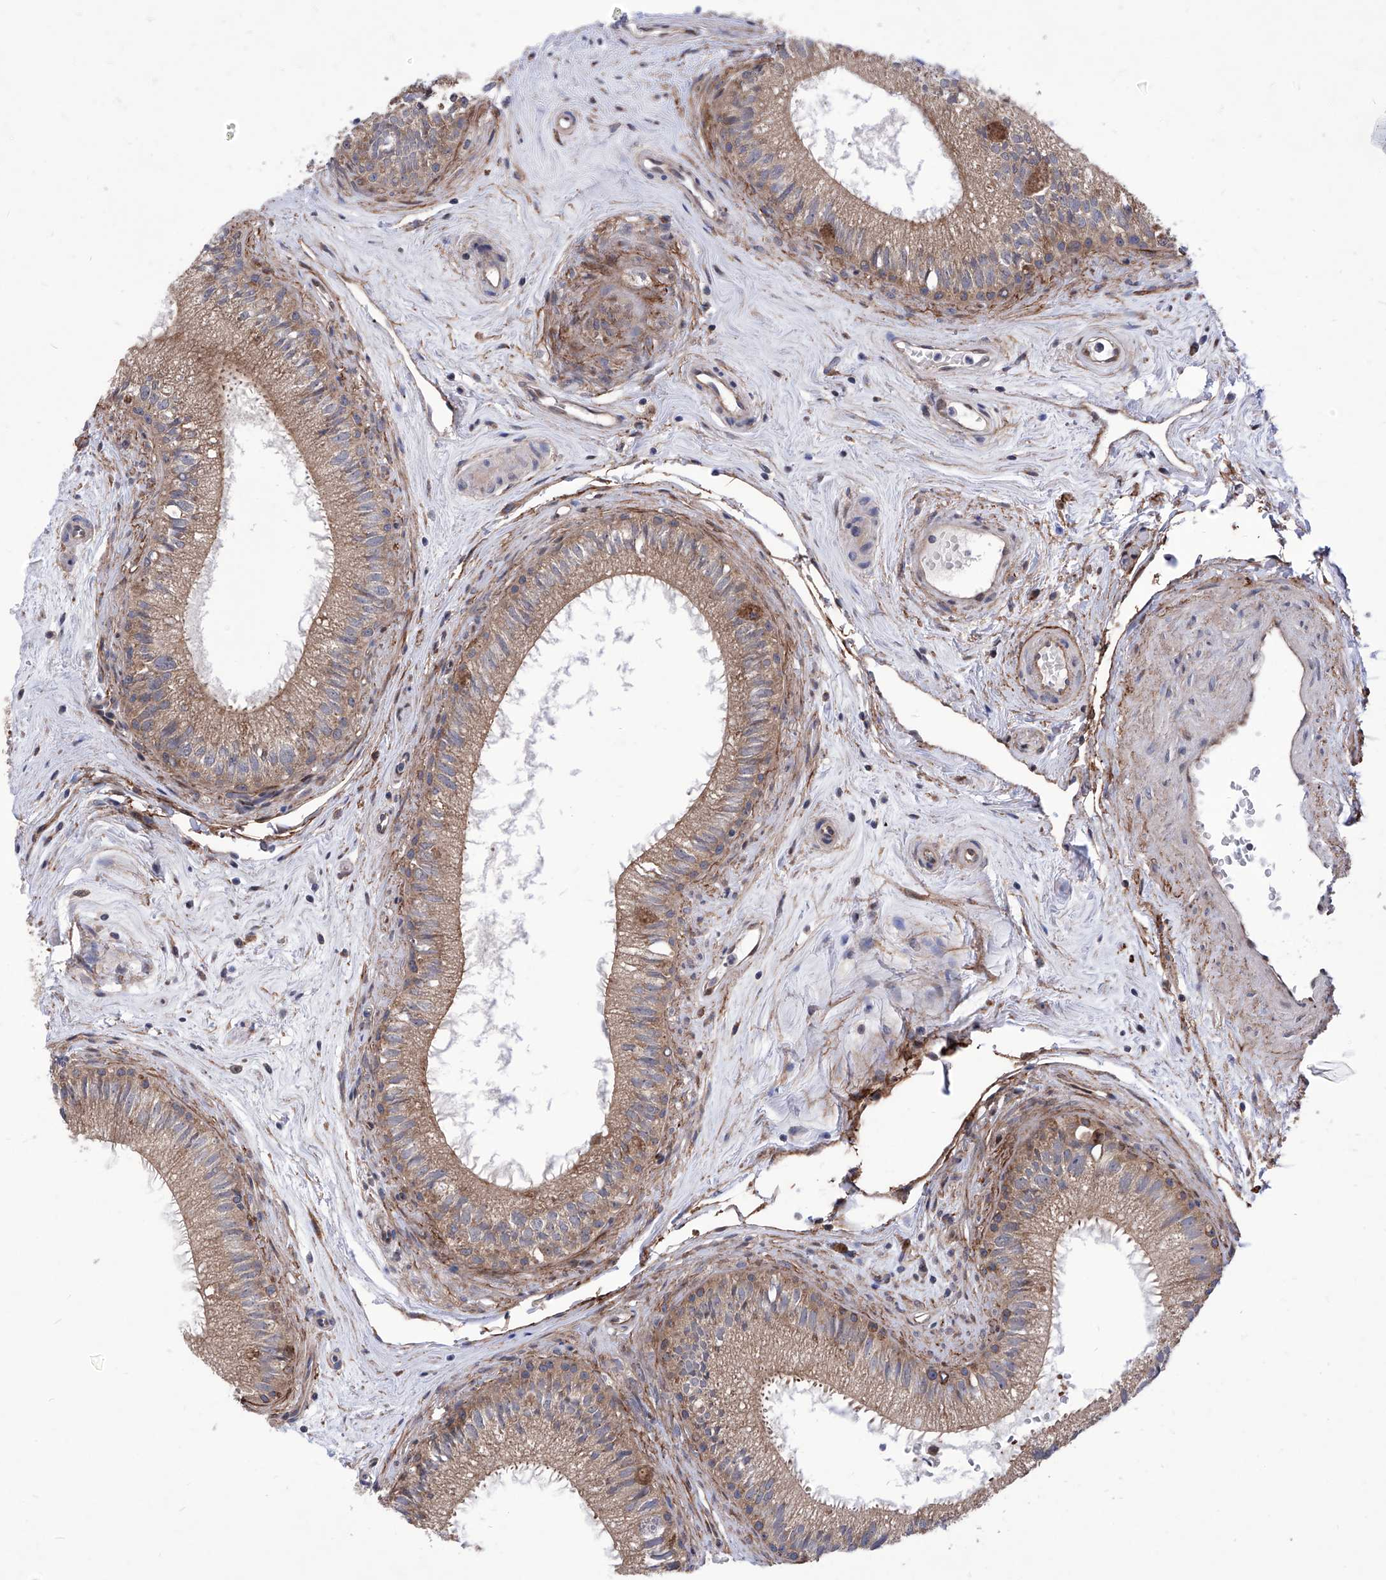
{"staining": {"intensity": "moderate", "quantity": ">75%", "location": "cytoplasmic/membranous"}, "tissue": "epididymis", "cell_type": "Glandular cells", "image_type": "normal", "snomed": [{"axis": "morphology", "description": "Normal tissue, NOS"}, {"axis": "topography", "description": "Epididymis"}], "caption": "The image displays staining of benign epididymis, revealing moderate cytoplasmic/membranous protein staining (brown color) within glandular cells.", "gene": "KTI12", "patient": {"sex": "male", "age": 71}}